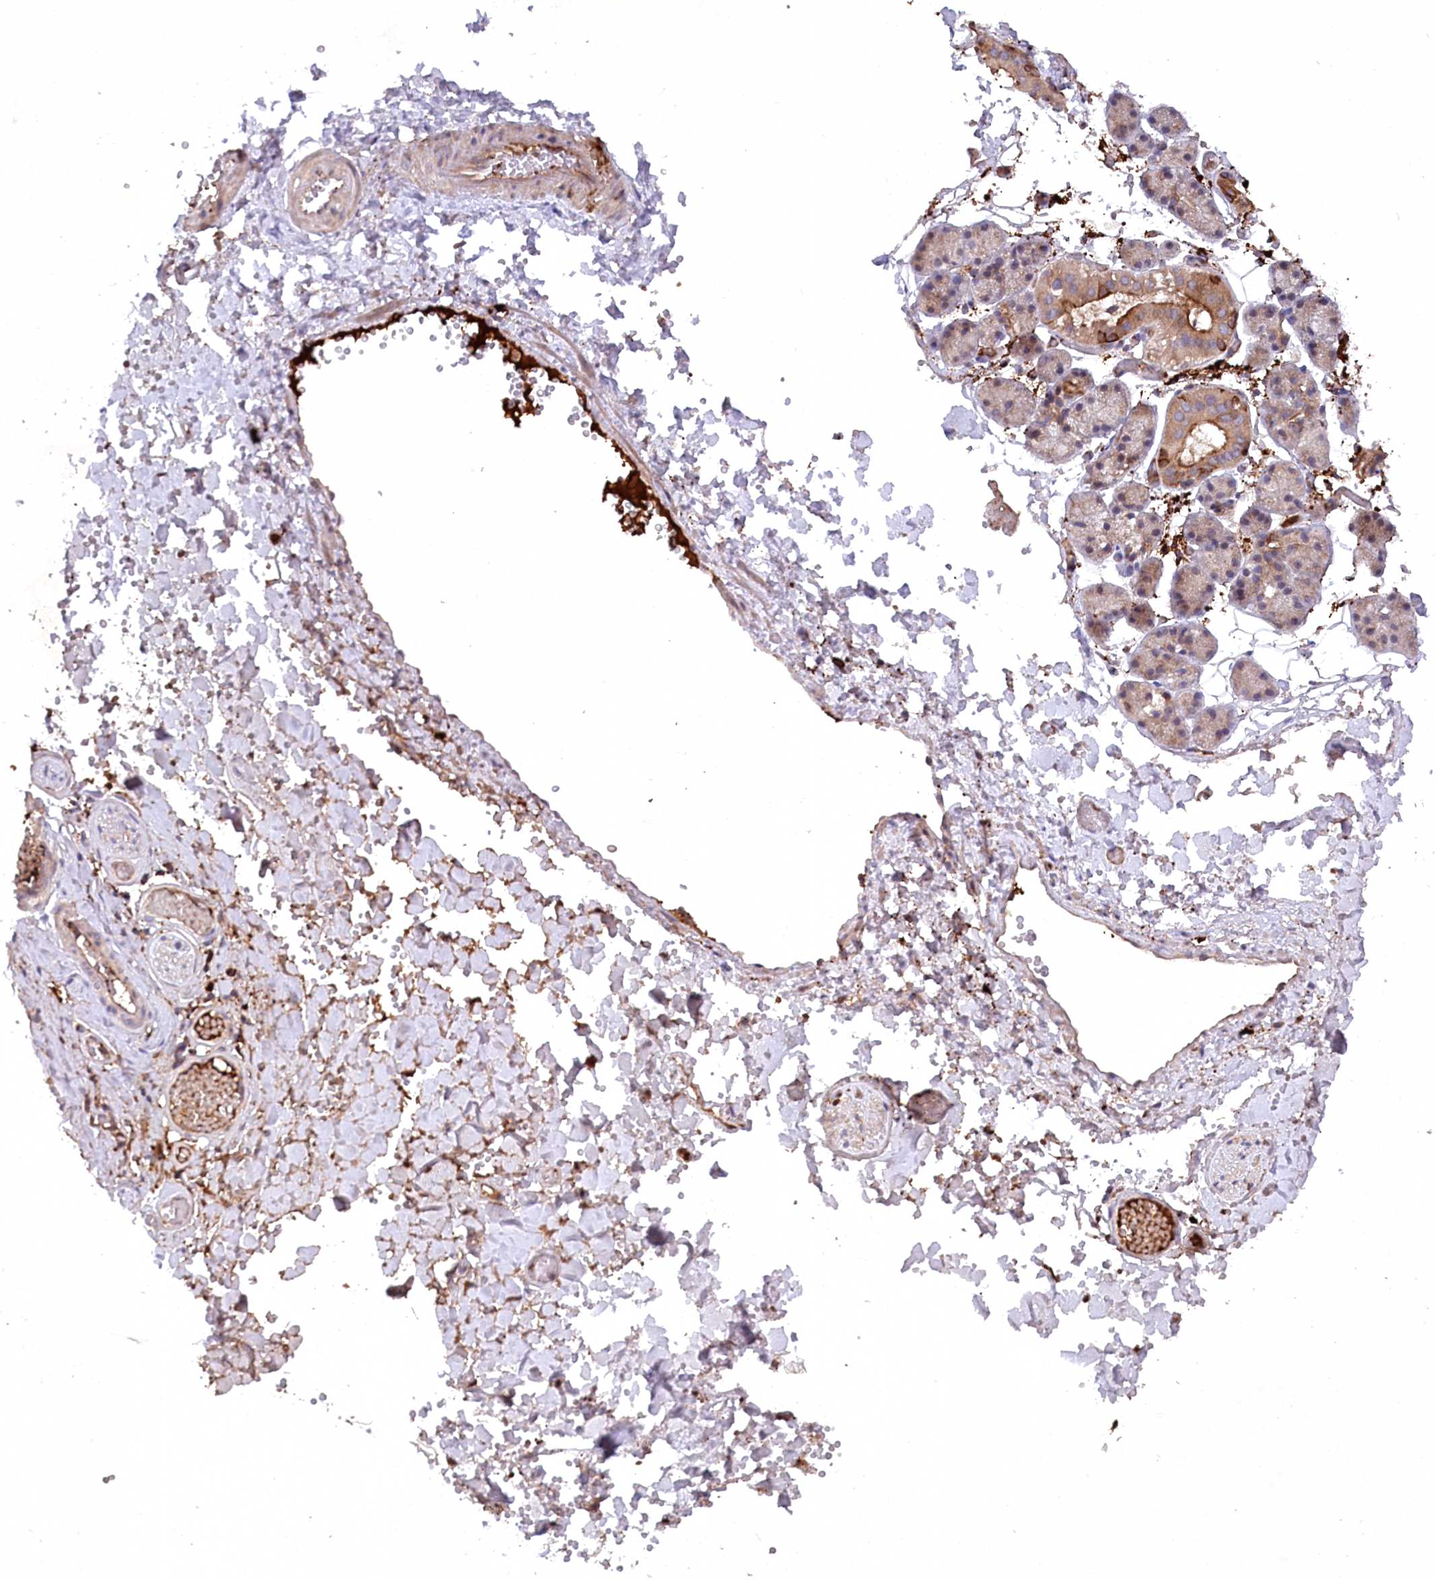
{"staining": {"intensity": "moderate", "quantity": "<25%", "location": "cytoplasmic/membranous"}, "tissue": "salivary gland", "cell_type": "Glandular cells", "image_type": "normal", "snomed": [{"axis": "morphology", "description": "Normal tissue, NOS"}, {"axis": "topography", "description": "Salivary gland"}], "caption": "Immunohistochemistry of unremarkable human salivary gland exhibits low levels of moderate cytoplasmic/membranous expression in about <25% of glandular cells.", "gene": "PPP1R21", "patient": {"sex": "female", "age": 33}}